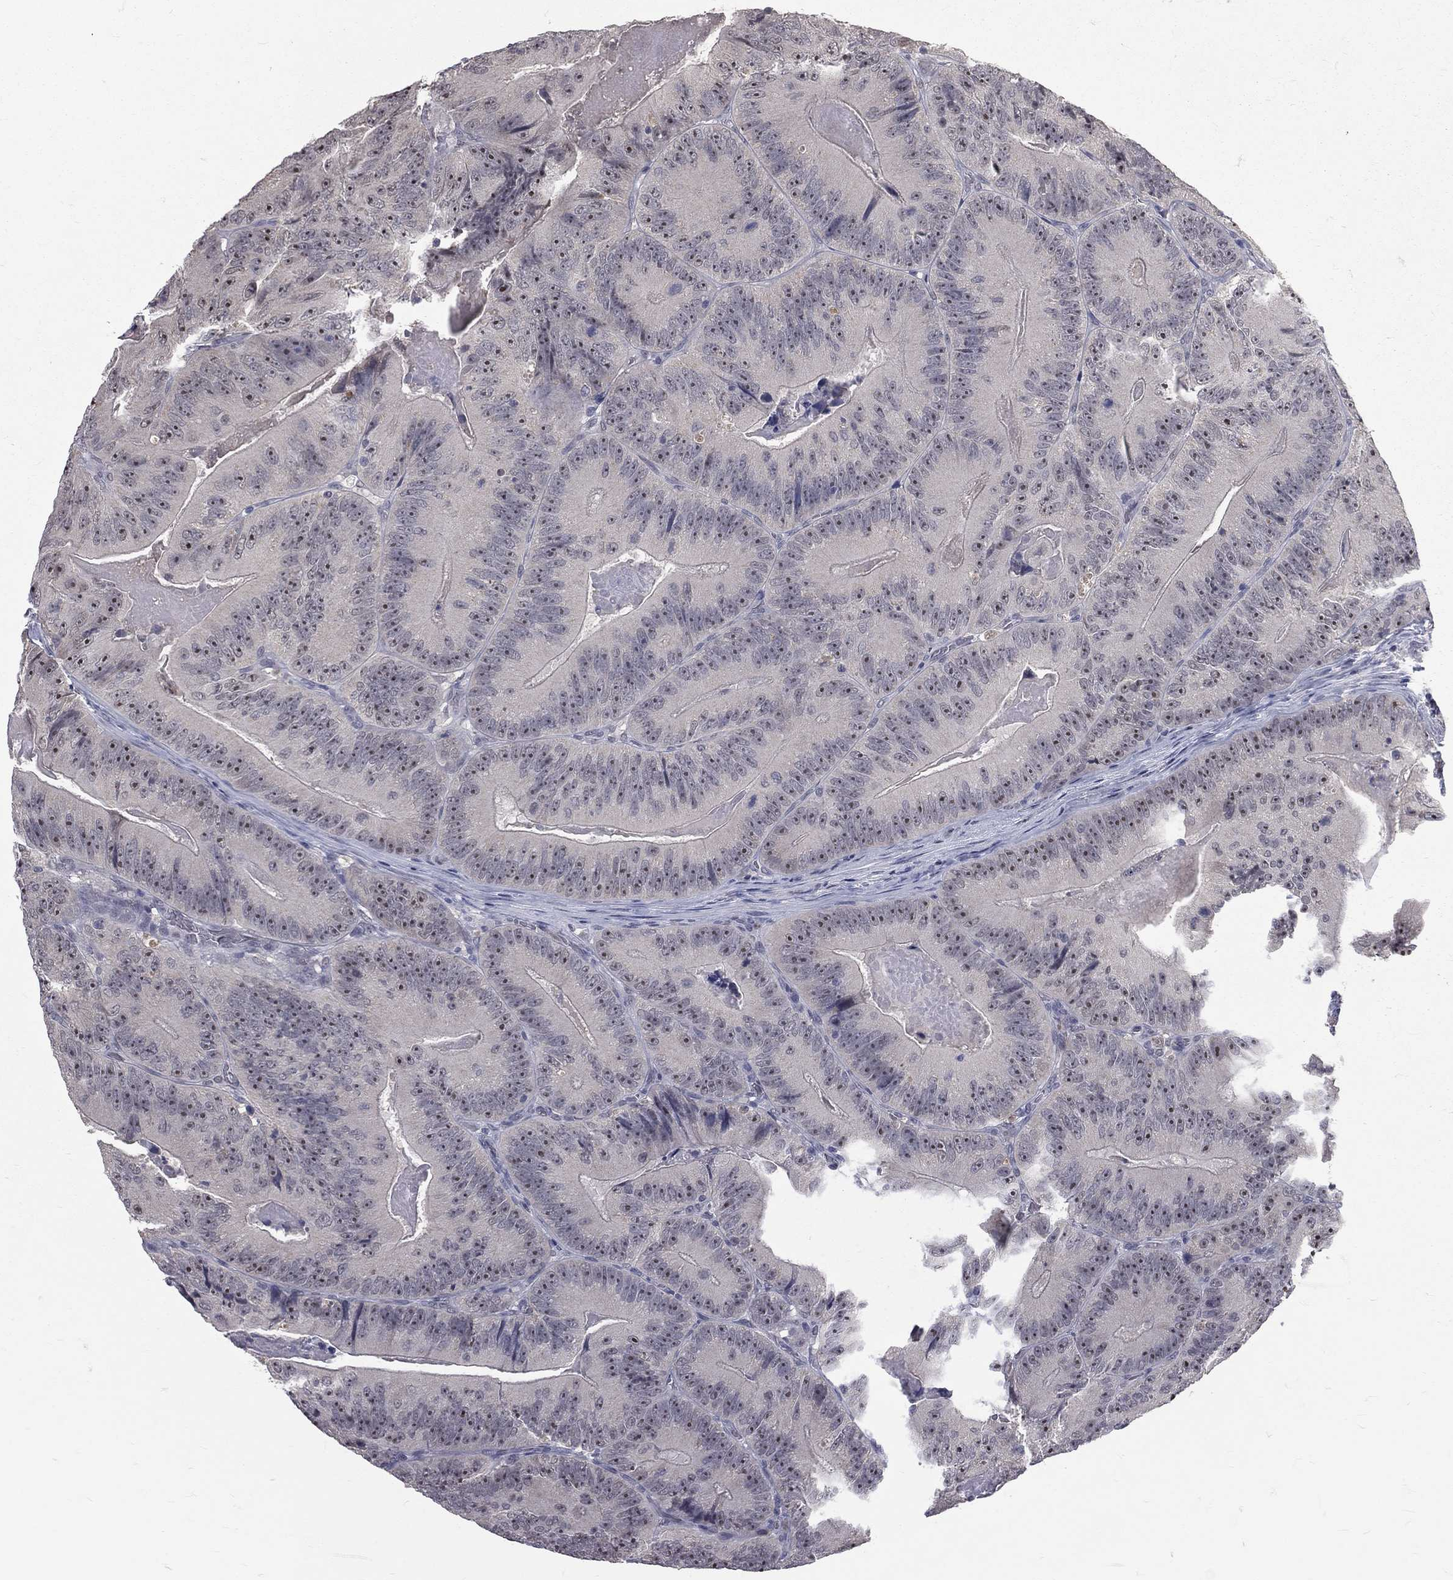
{"staining": {"intensity": "moderate", "quantity": "25%-75%", "location": "nuclear"}, "tissue": "colorectal cancer", "cell_type": "Tumor cells", "image_type": "cancer", "snomed": [{"axis": "morphology", "description": "Adenocarcinoma, NOS"}, {"axis": "topography", "description": "Colon"}], "caption": "Adenocarcinoma (colorectal) stained with DAB (3,3'-diaminobenzidine) immunohistochemistry shows medium levels of moderate nuclear staining in about 25%-75% of tumor cells. The protein of interest is shown in brown color, while the nuclei are stained blue.", "gene": "DSG4", "patient": {"sex": "female", "age": 86}}